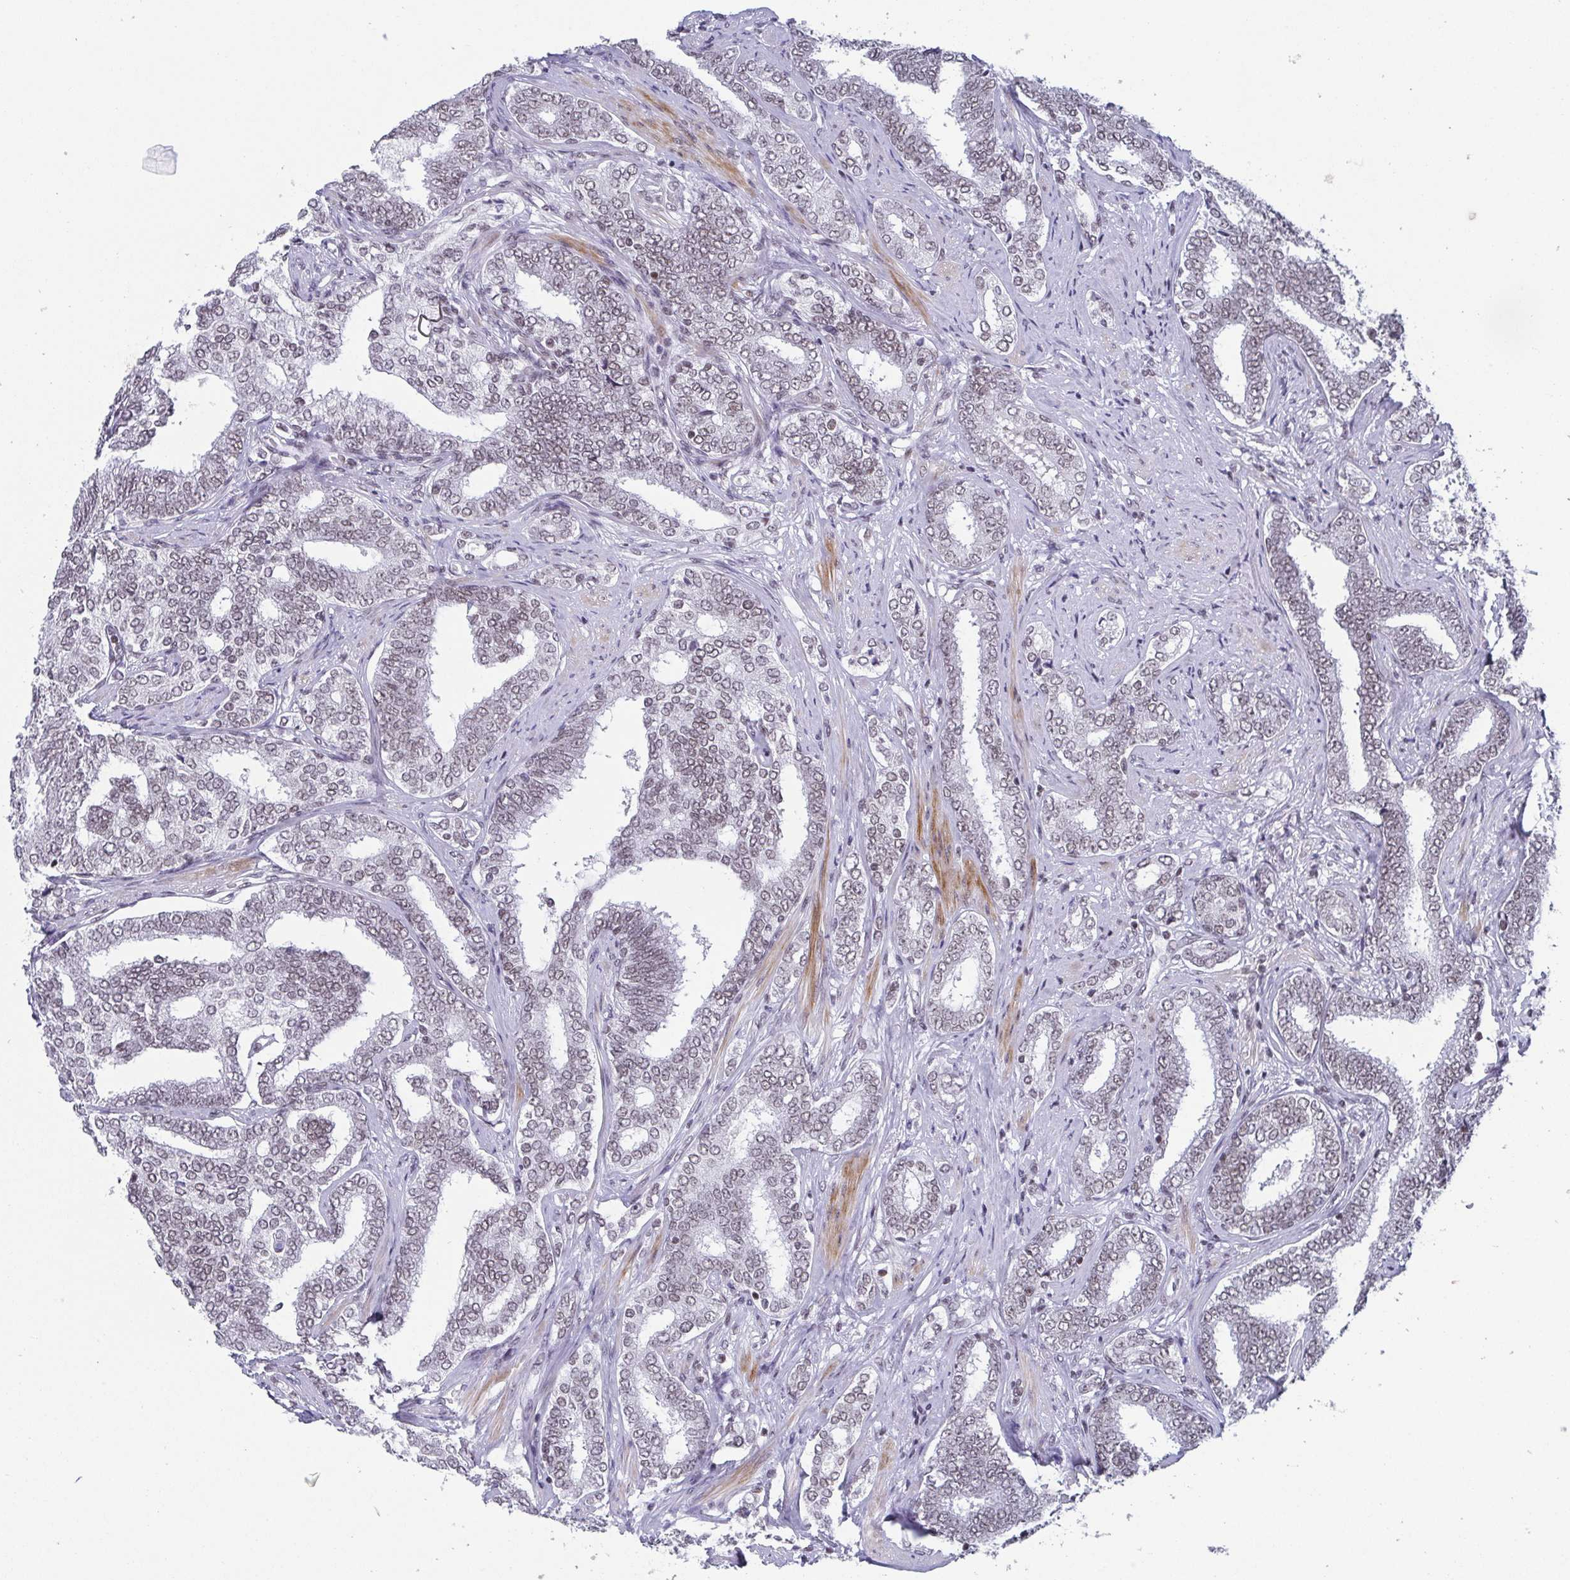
{"staining": {"intensity": "negative", "quantity": "none", "location": "none"}, "tissue": "prostate cancer", "cell_type": "Tumor cells", "image_type": "cancer", "snomed": [{"axis": "morphology", "description": "Adenocarcinoma, High grade"}, {"axis": "topography", "description": "Prostate"}], "caption": "This is an IHC histopathology image of prostate cancer. There is no expression in tumor cells.", "gene": "CTCF", "patient": {"sex": "male", "age": 72}}